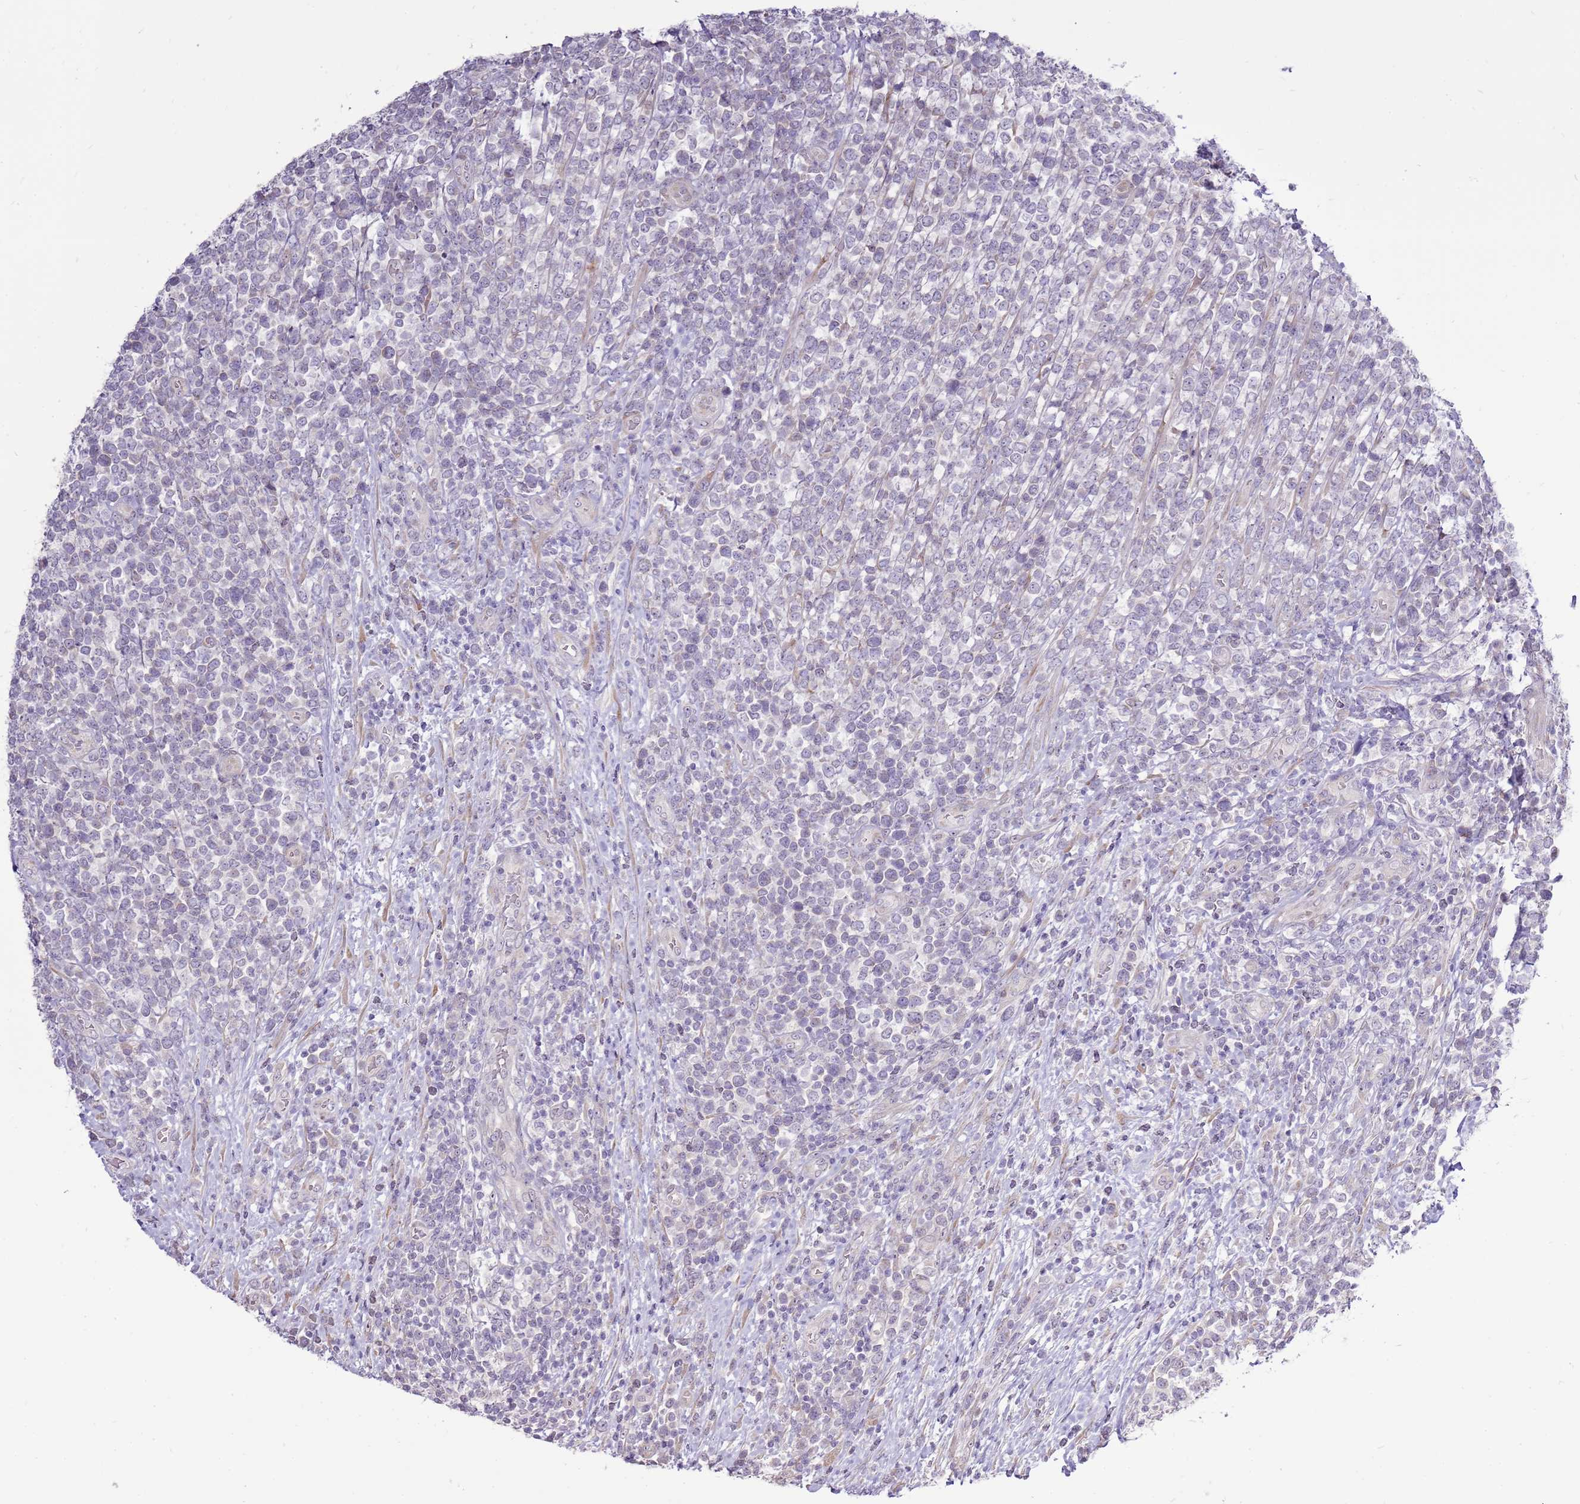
{"staining": {"intensity": "negative", "quantity": "none", "location": "none"}, "tissue": "lymphoma", "cell_type": "Tumor cells", "image_type": "cancer", "snomed": [{"axis": "morphology", "description": "Malignant lymphoma, non-Hodgkin's type, High grade"}, {"axis": "topography", "description": "Soft tissue"}], "caption": "This histopathology image is of malignant lymphoma, non-Hodgkin's type (high-grade) stained with immunohistochemistry (IHC) to label a protein in brown with the nuclei are counter-stained blue. There is no expression in tumor cells.", "gene": "UGGT2", "patient": {"sex": "female", "age": 56}}